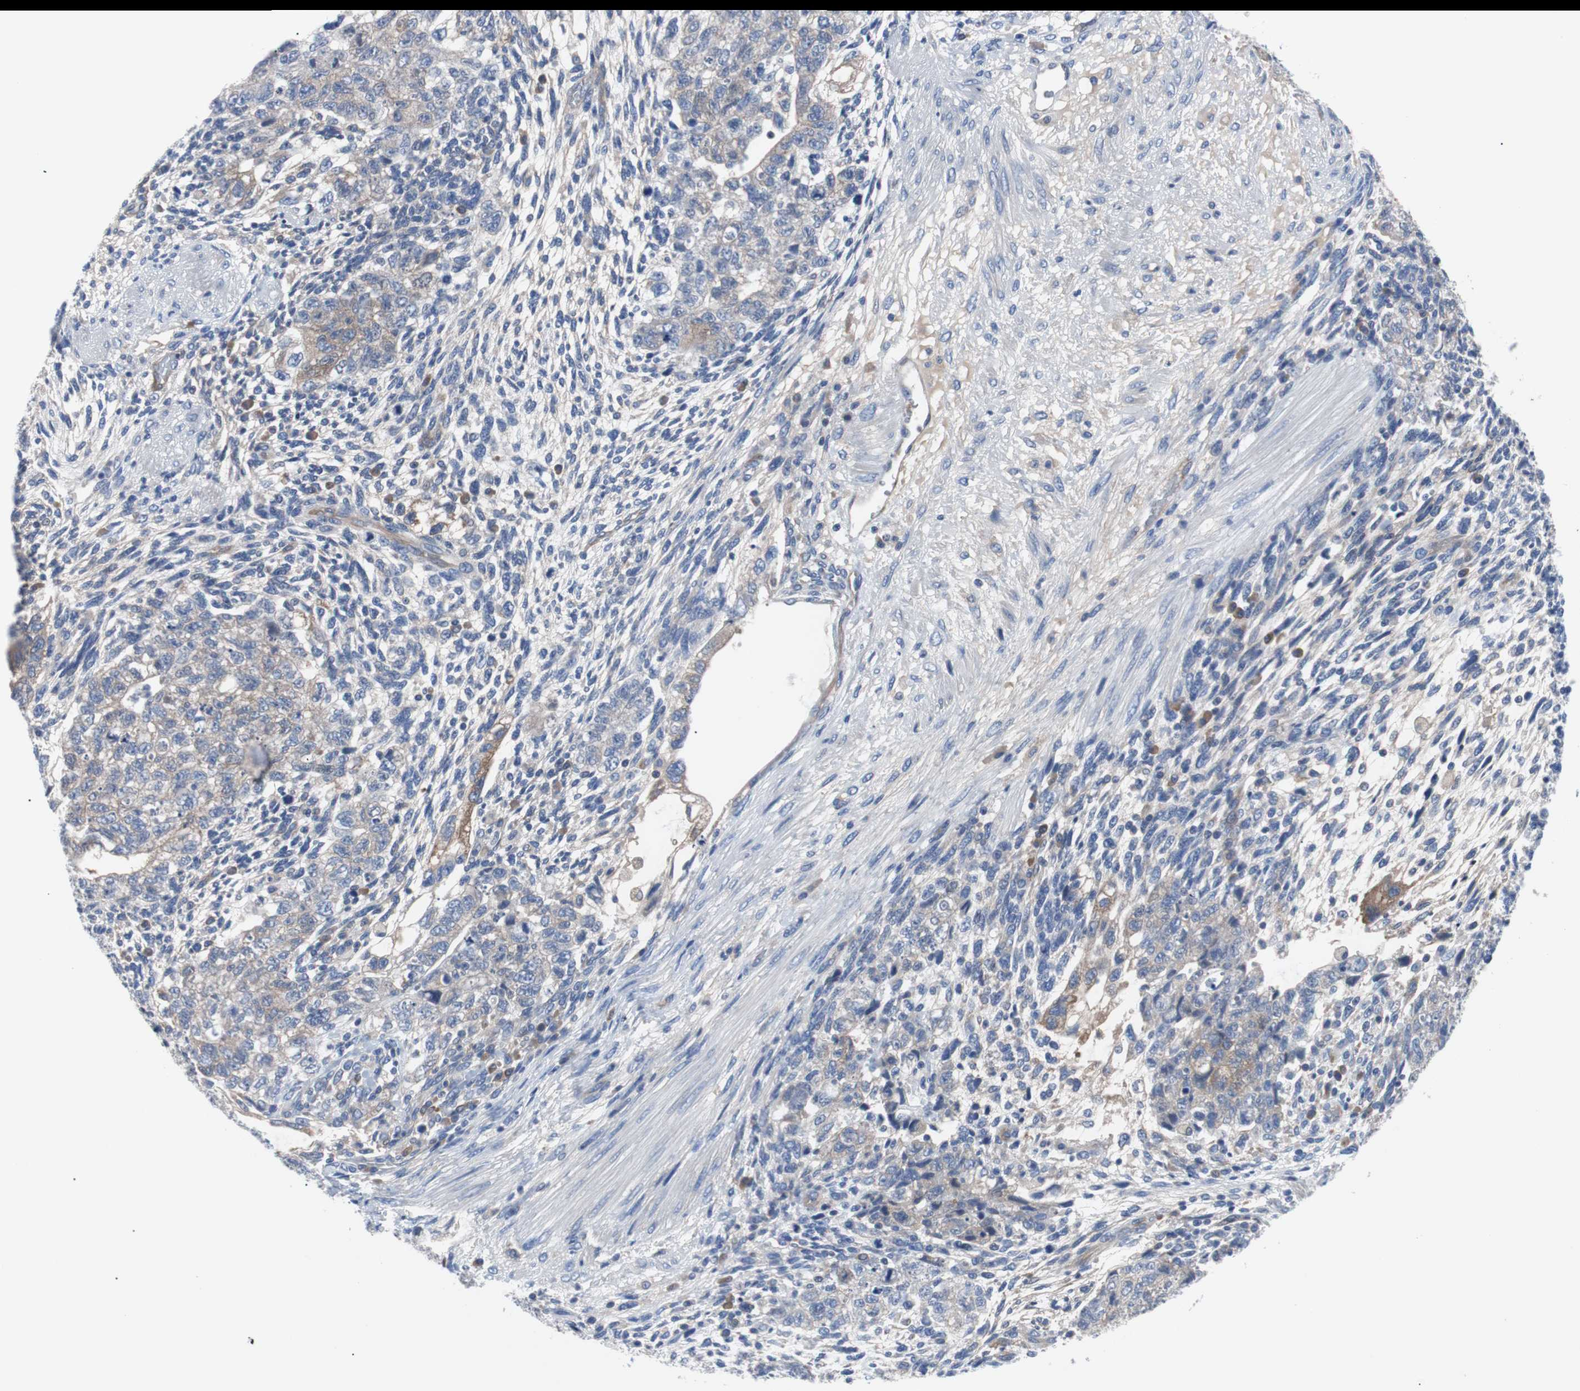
{"staining": {"intensity": "weak", "quantity": "25%-75%", "location": "cytoplasmic/membranous"}, "tissue": "testis cancer", "cell_type": "Tumor cells", "image_type": "cancer", "snomed": [{"axis": "morphology", "description": "Normal tissue, NOS"}, {"axis": "morphology", "description": "Carcinoma, Embryonal, NOS"}, {"axis": "topography", "description": "Testis"}], "caption": "Testis cancer (embryonal carcinoma) tissue displays weak cytoplasmic/membranous positivity in about 25%-75% of tumor cells", "gene": "EEF2K", "patient": {"sex": "male", "age": 36}}